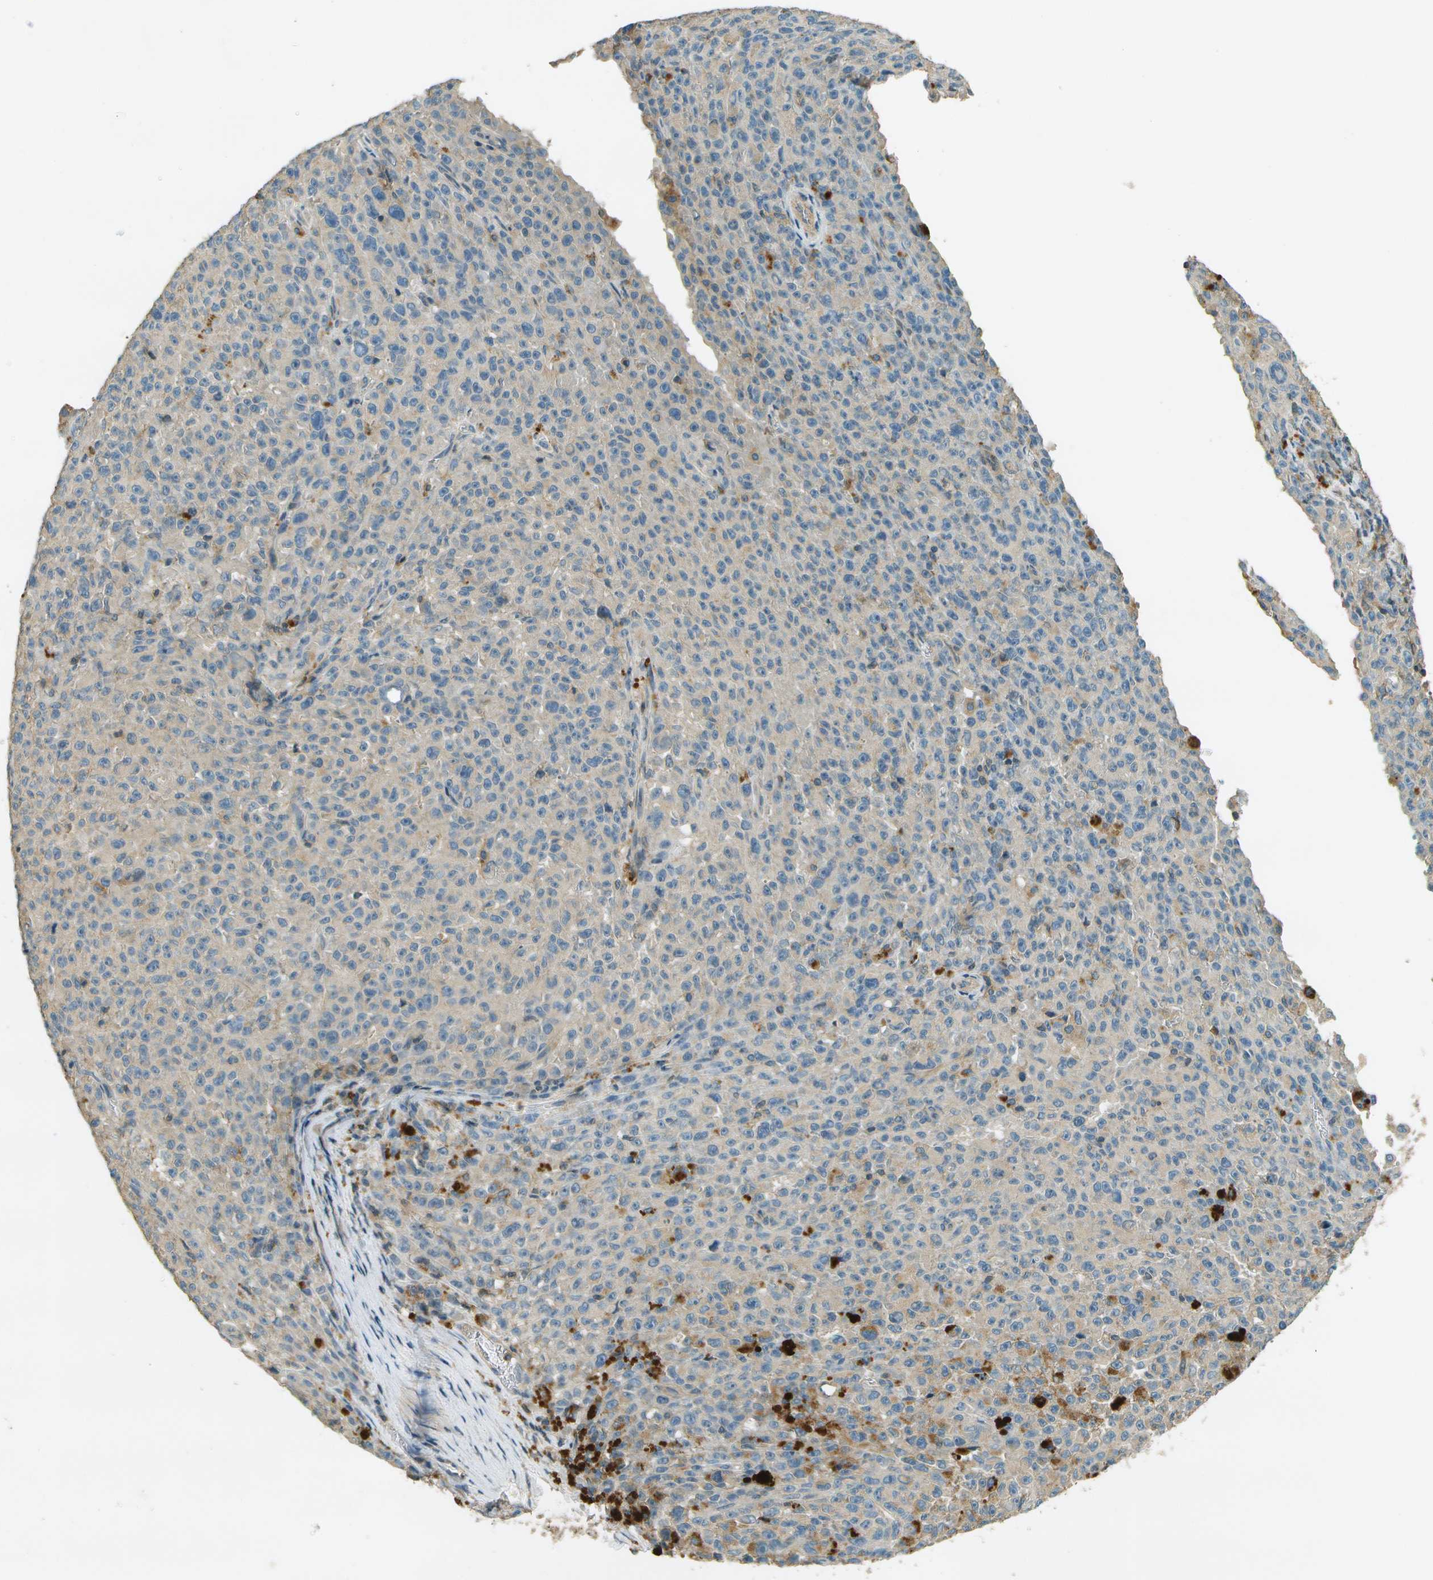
{"staining": {"intensity": "weak", "quantity": "<25%", "location": "cytoplasmic/membranous"}, "tissue": "melanoma", "cell_type": "Tumor cells", "image_type": "cancer", "snomed": [{"axis": "morphology", "description": "Malignant melanoma, NOS"}, {"axis": "topography", "description": "Skin"}], "caption": "This is an immunohistochemistry micrograph of malignant melanoma. There is no positivity in tumor cells.", "gene": "NUDT4", "patient": {"sex": "female", "age": 82}}